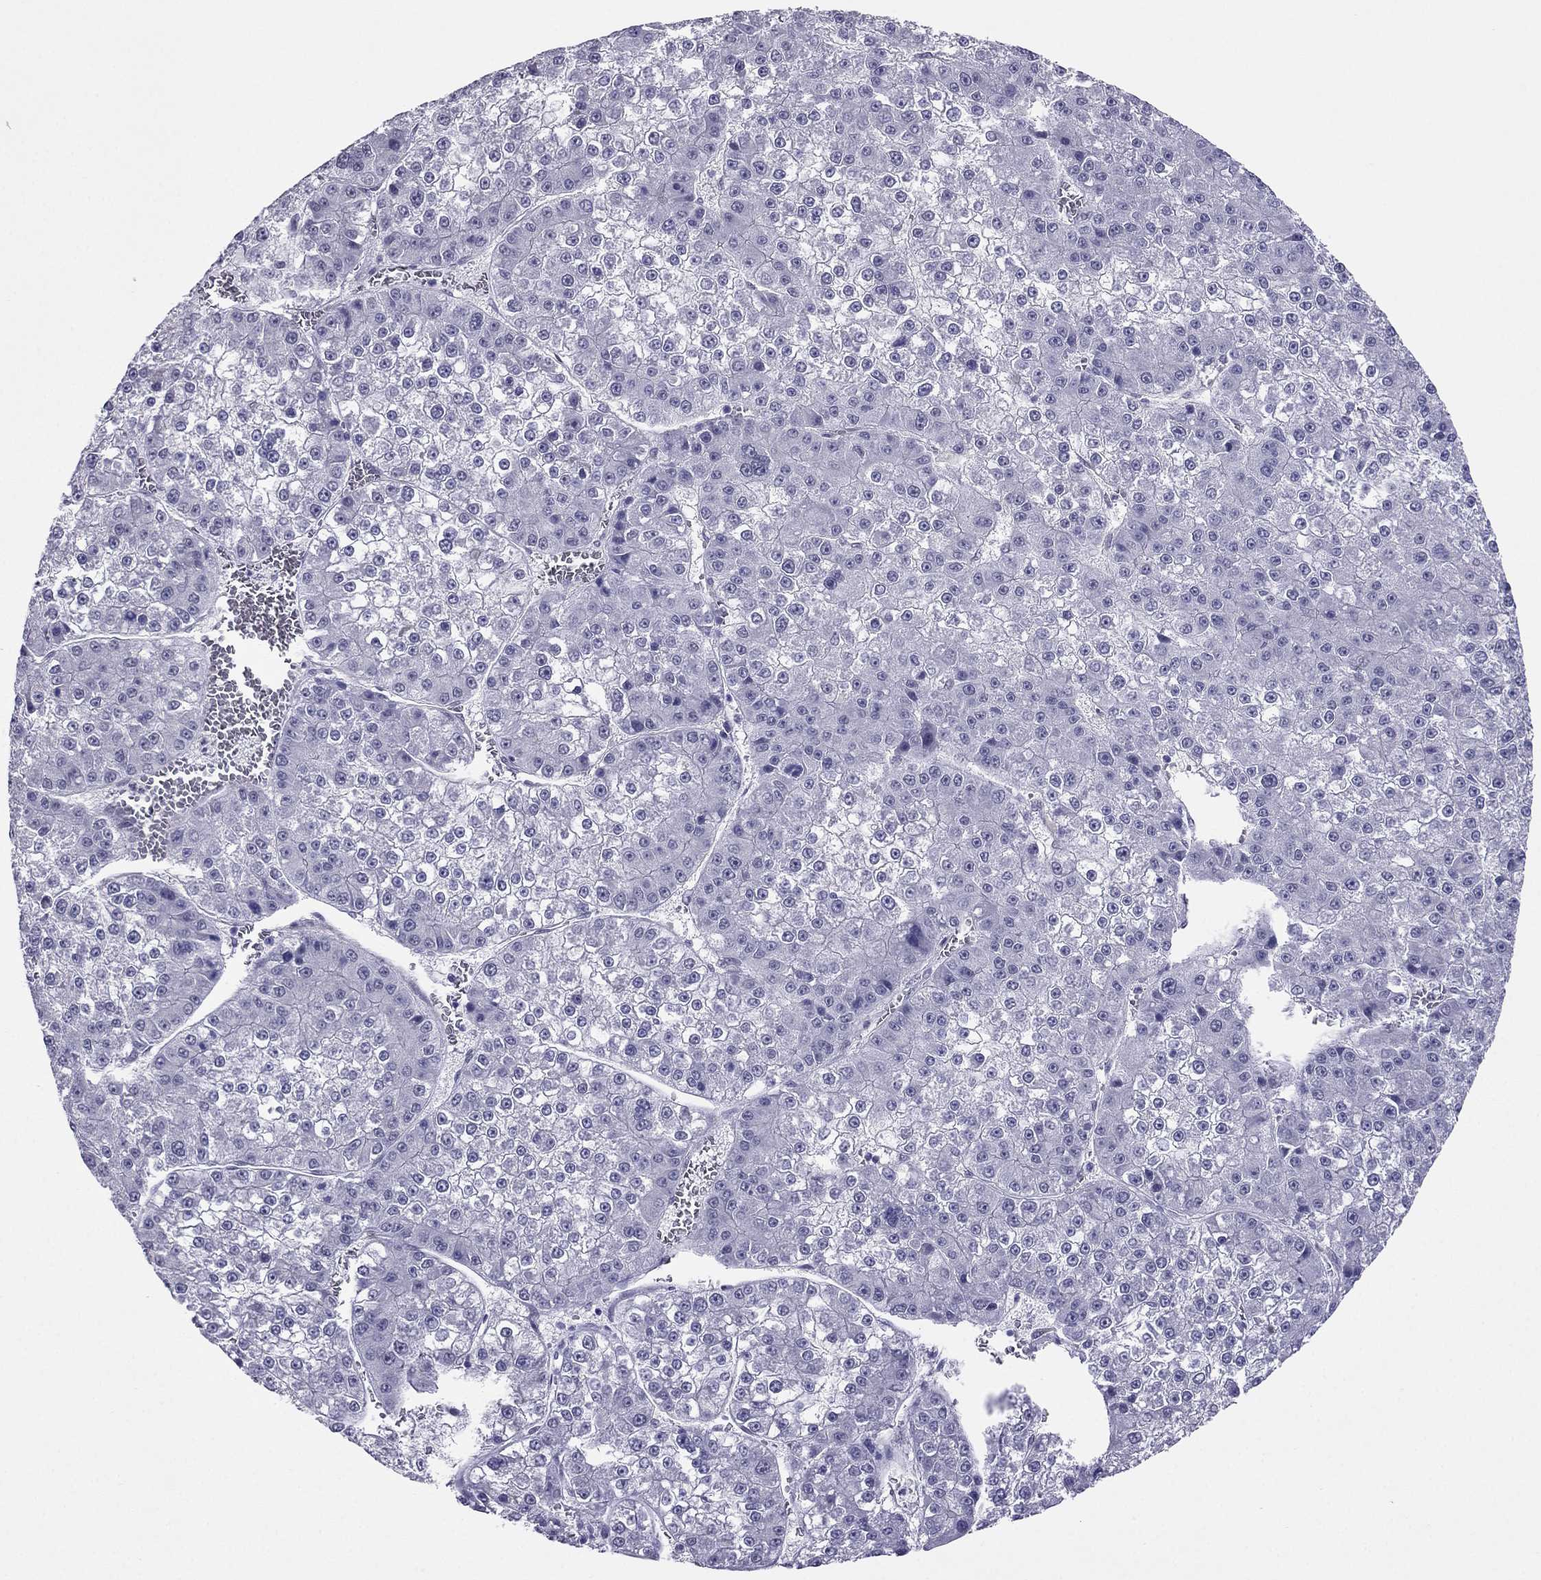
{"staining": {"intensity": "negative", "quantity": "none", "location": "none"}, "tissue": "liver cancer", "cell_type": "Tumor cells", "image_type": "cancer", "snomed": [{"axis": "morphology", "description": "Carcinoma, Hepatocellular, NOS"}, {"axis": "topography", "description": "Liver"}], "caption": "This is a micrograph of immunohistochemistry (IHC) staining of liver hepatocellular carcinoma, which shows no positivity in tumor cells.", "gene": "CROCC2", "patient": {"sex": "female", "age": 73}}